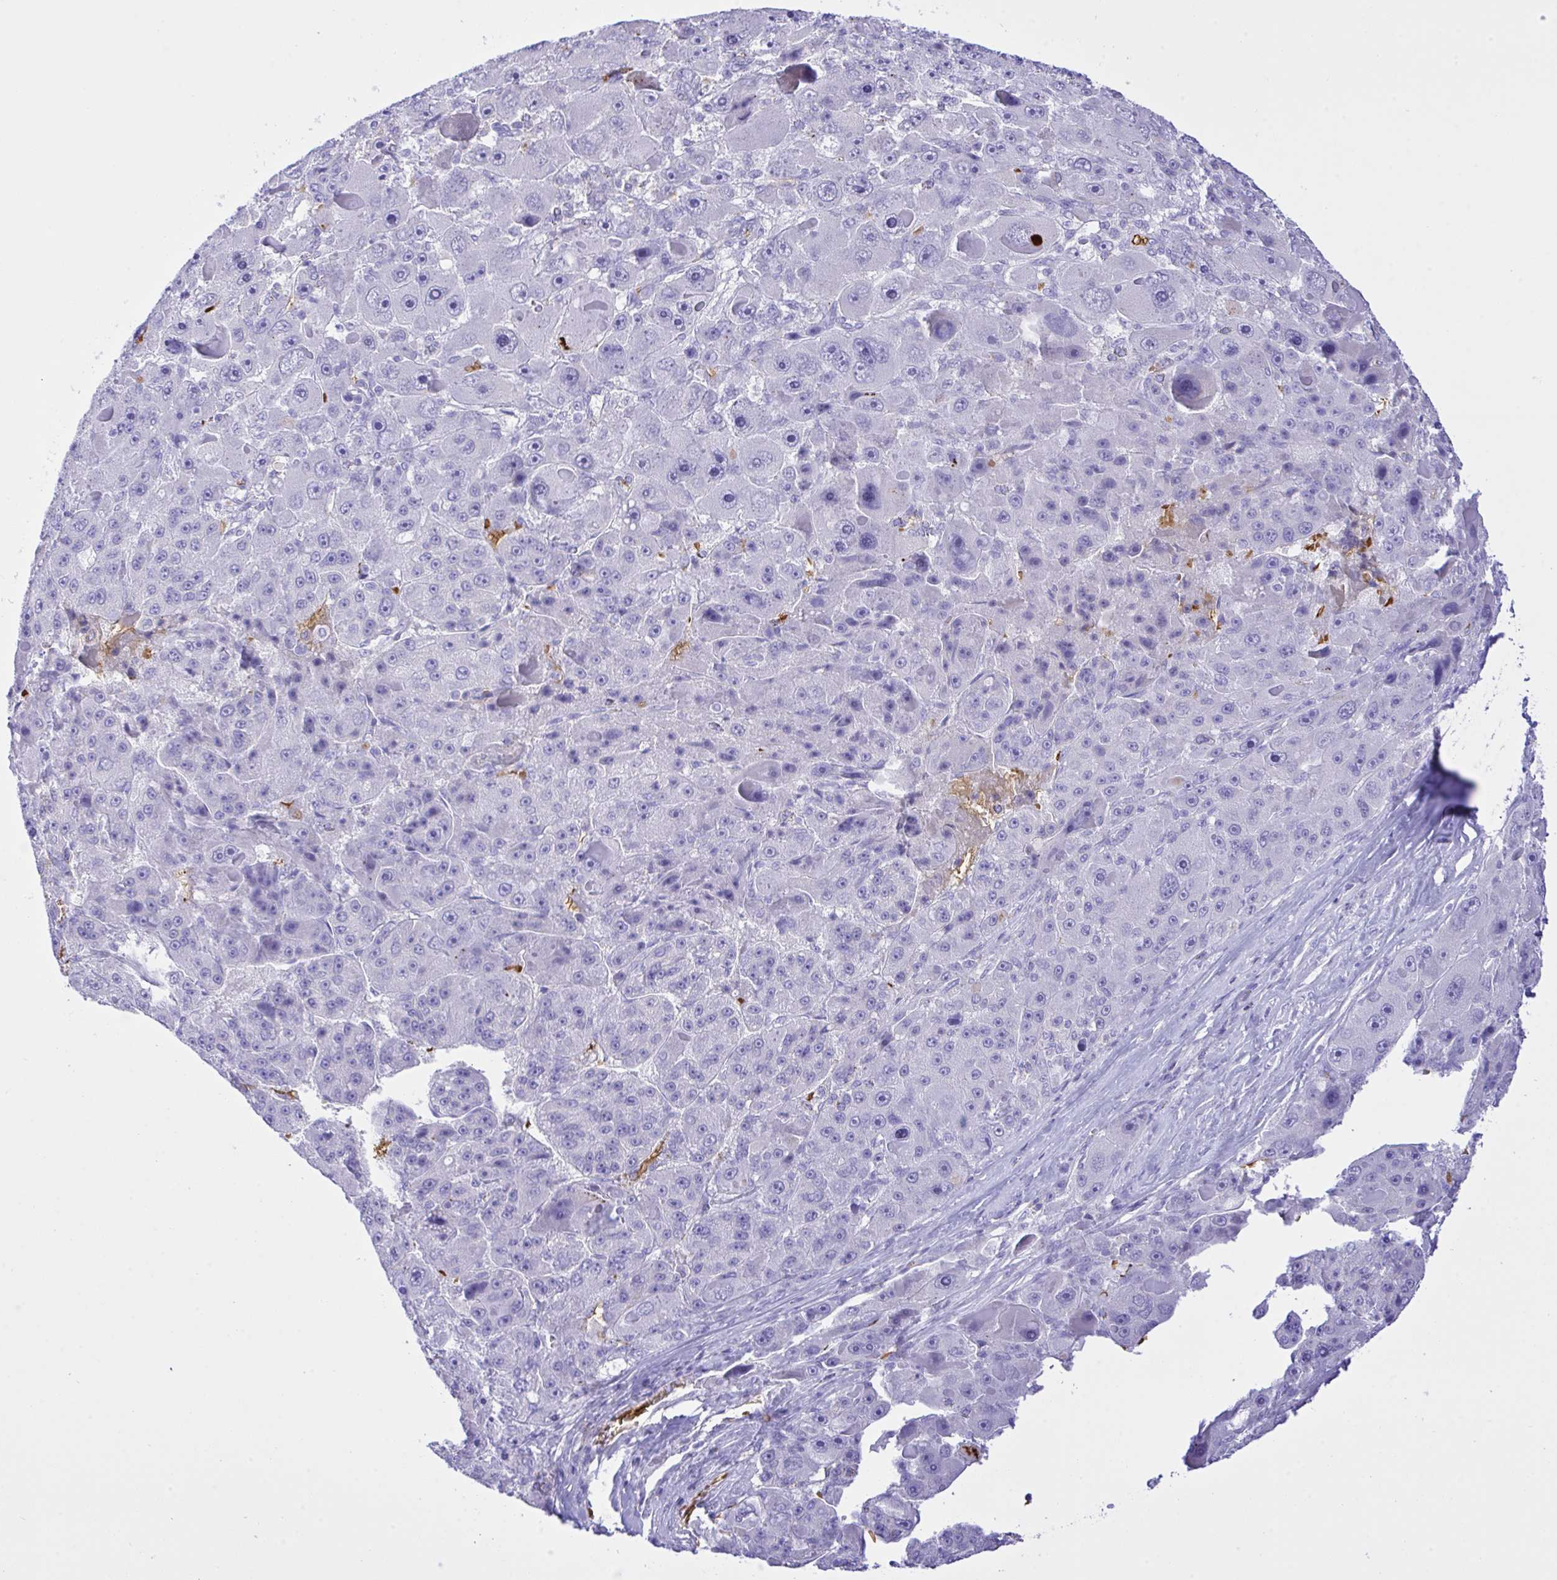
{"staining": {"intensity": "negative", "quantity": "none", "location": "none"}, "tissue": "liver cancer", "cell_type": "Tumor cells", "image_type": "cancer", "snomed": [{"axis": "morphology", "description": "Carcinoma, Hepatocellular, NOS"}, {"axis": "topography", "description": "Liver"}], "caption": "Immunohistochemical staining of liver cancer (hepatocellular carcinoma) reveals no significant positivity in tumor cells.", "gene": "ZNF221", "patient": {"sex": "male", "age": 76}}